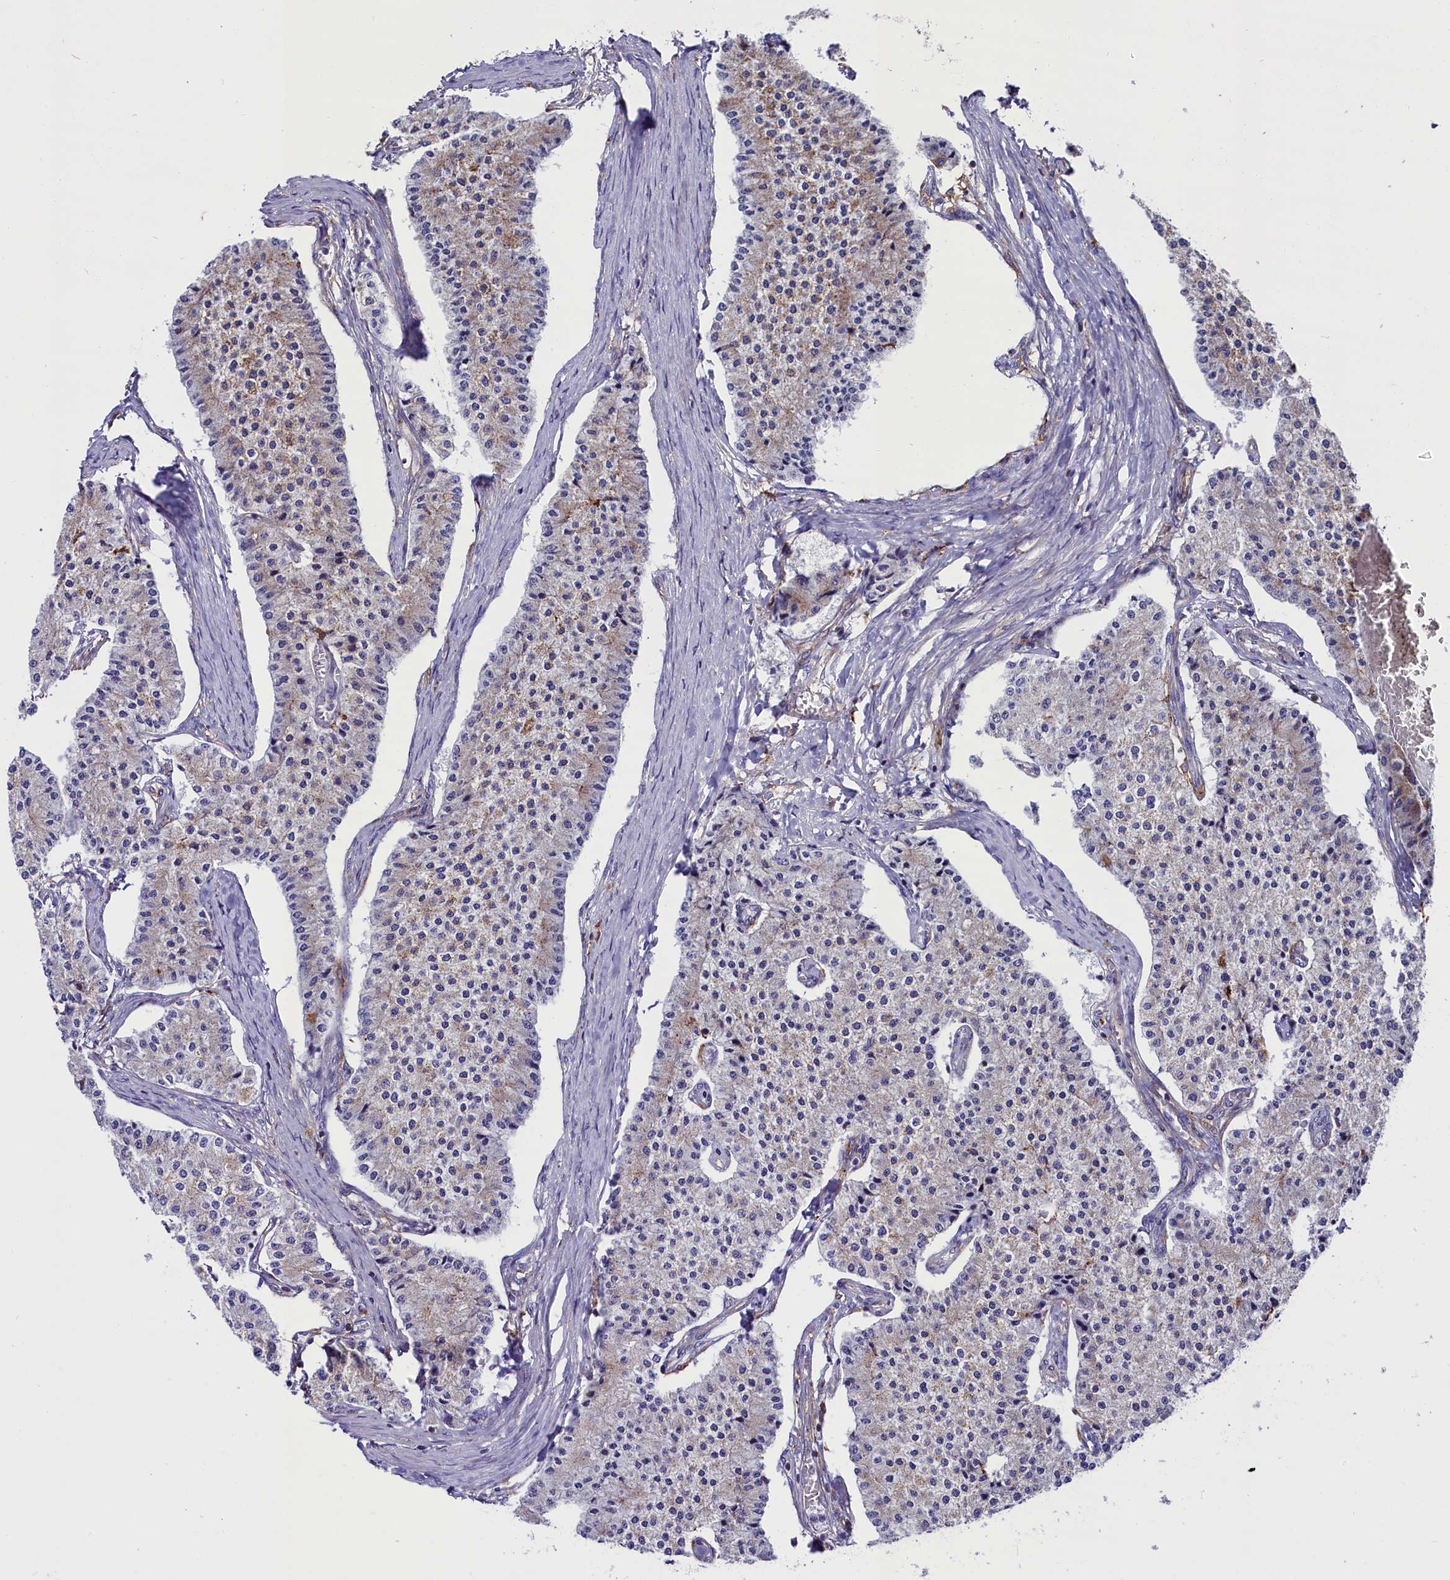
{"staining": {"intensity": "negative", "quantity": "none", "location": "none"}, "tissue": "carcinoid", "cell_type": "Tumor cells", "image_type": "cancer", "snomed": [{"axis": "morphology", "description": "Carcinoid, malignant, NOS"}, {"axis": "topography", "description": "Colon"}], "caption": "Malignant carcinoid stained for a protein using immunohistochemistry (IHC) displays no positivity tumor cells.", "gene": "IL20RA", "patient": {"sex": "female", "age": 52}}